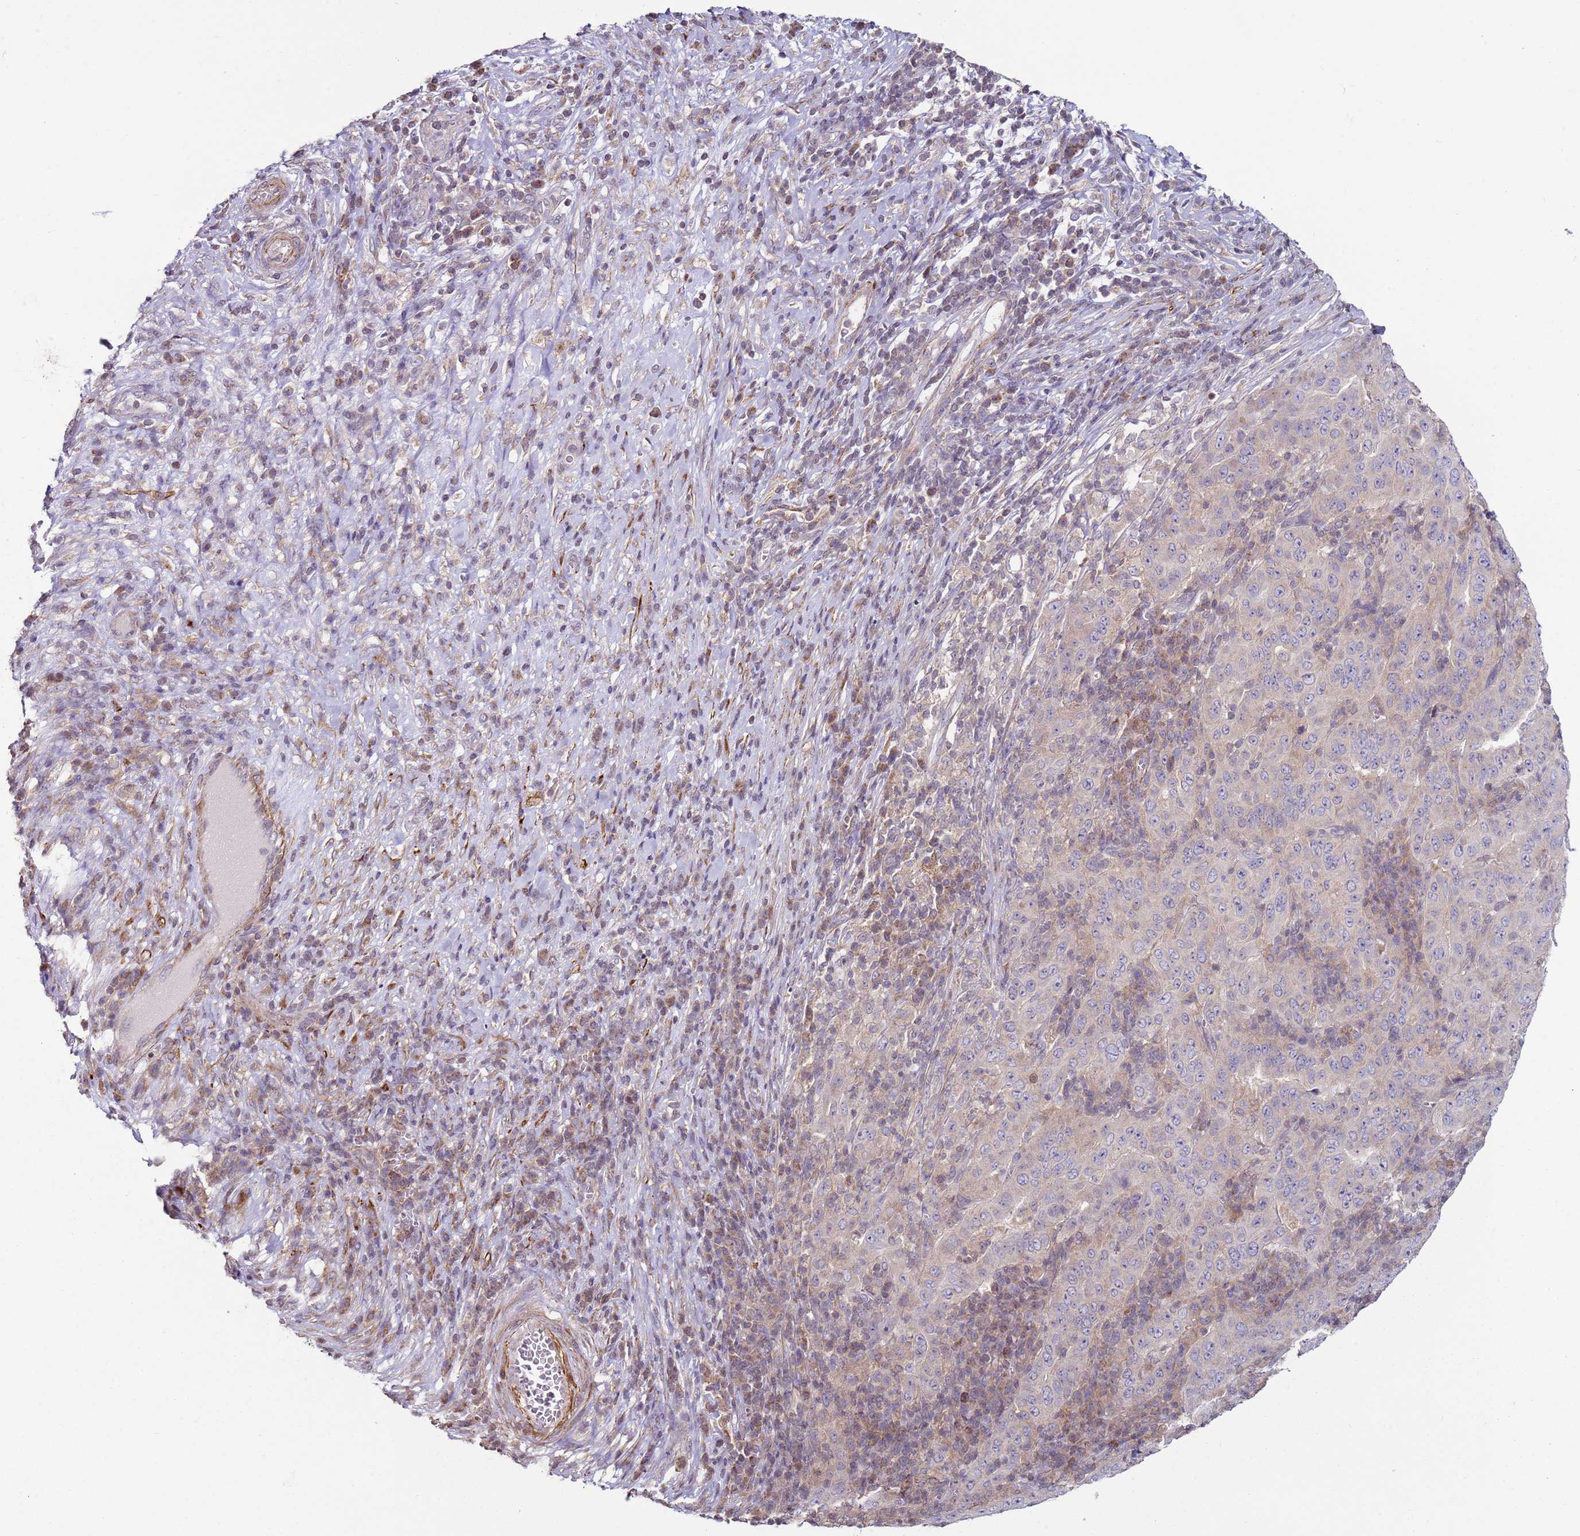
{"staining": {"intensity": "negative", "quantity": "none", "location": "none"}, "tissue": "pancreatic cancer", "cell_type": "Tumor cells", "image_type": "cancer", "snomed": [{"axis": "morphology", "description": "Adenocarcinoma, NOS"}, {"axis": "topography", "description": "Pancreas"}], "caption": "Immunohistochemistry of adenocarcinoma (pancreatic) displays no staining in tumor cells.", "gene": "SNAPC4", "patient": {"sex": "male", "age": 63}}